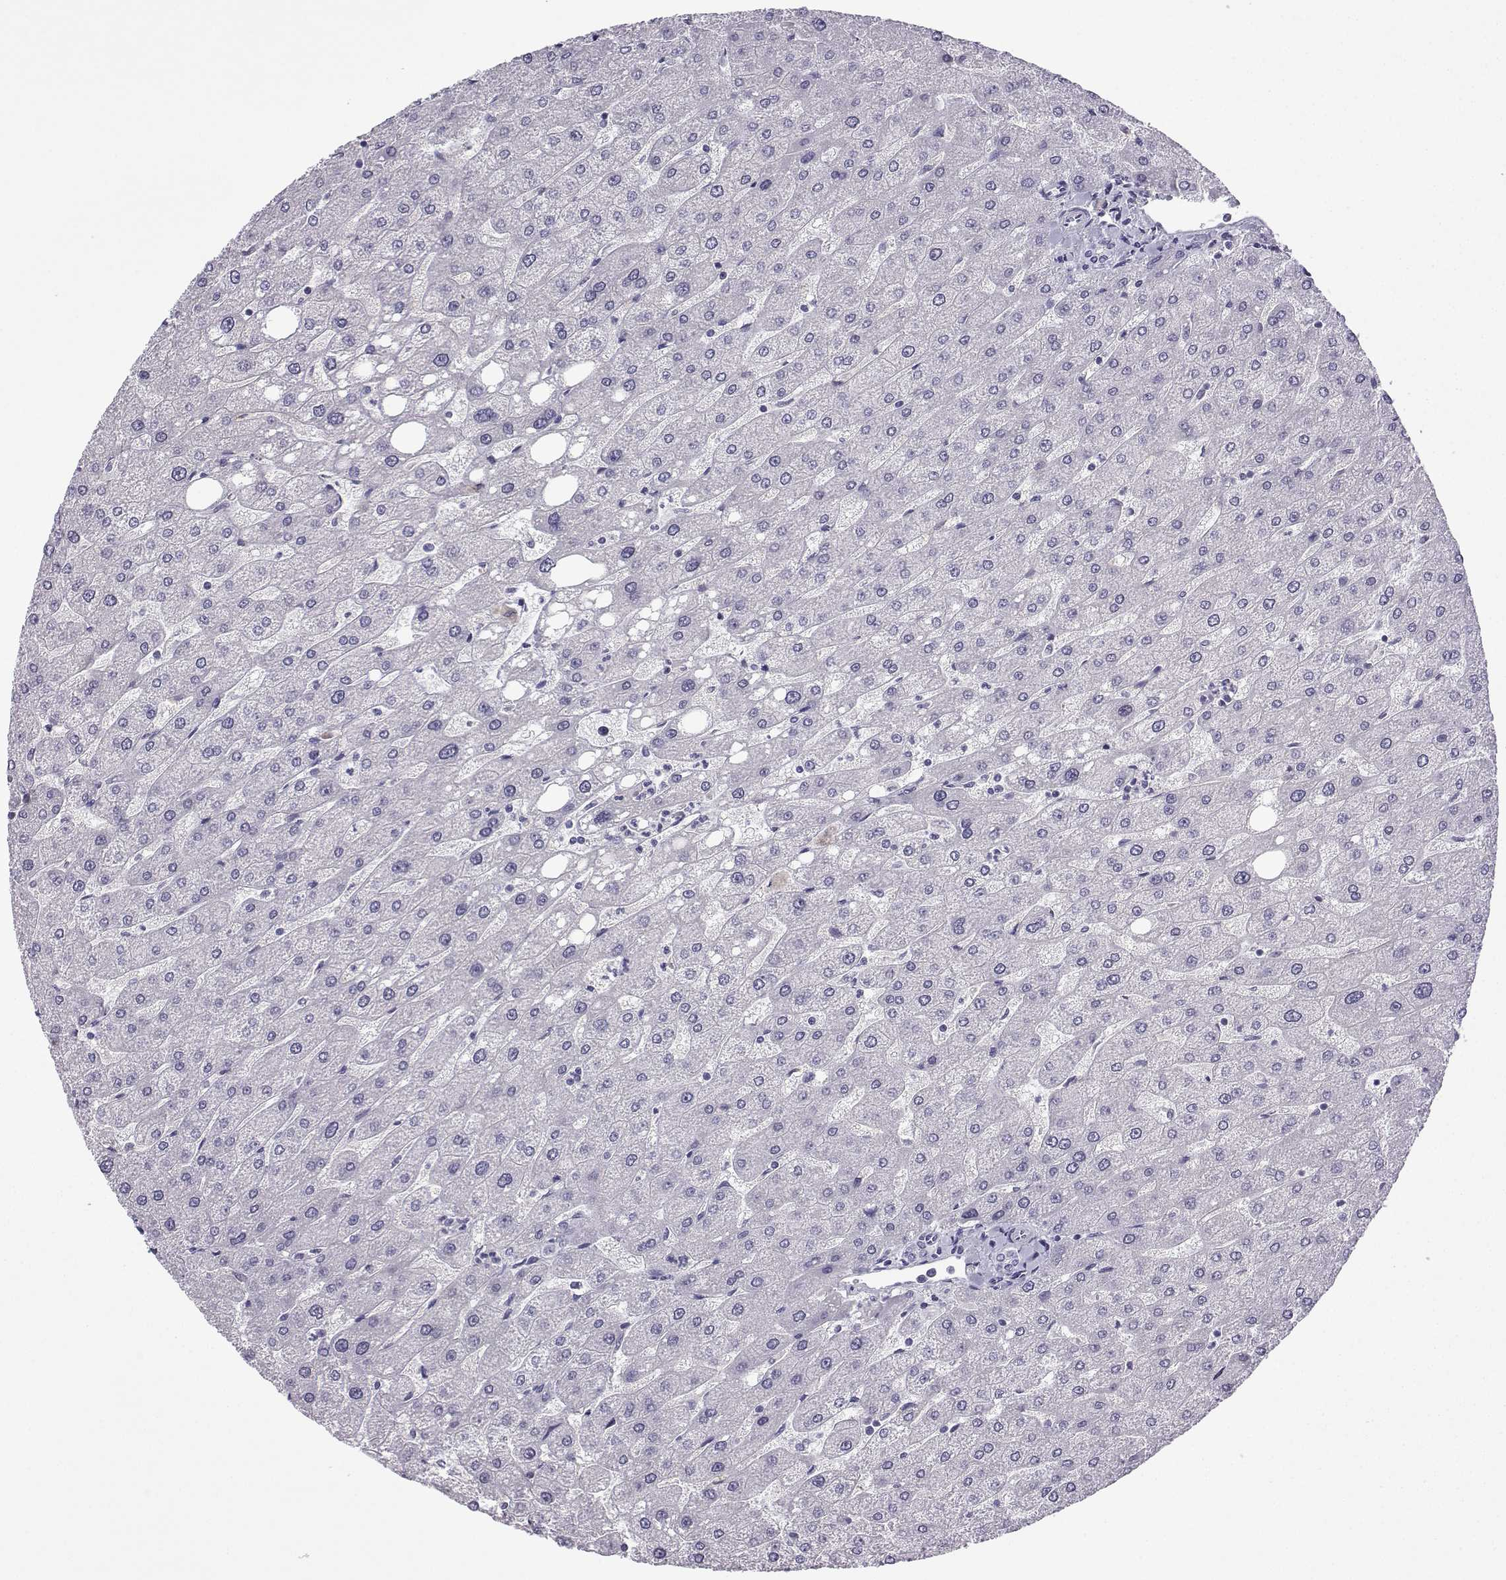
{"staining": {"intensity": "negative", "quantity": "none", "location": "none"}, "tissue": "liver", "cell_type": "Cholangiocytes", "image_type": "normal", "snomed": [{"axis": "morphology", "description": "Normal tissue, NOS"}, {"axis": "topography", "description": "Liver"}], "caption": "Immunohistochemical staining of benign human liver reveals no significant staining in cholangiocytes. (DAB (3,3'-diaminobenzidine) IHC, high magnification).", "gene": "MRGBP", "patient": {"sex": "male", "age": 67}}